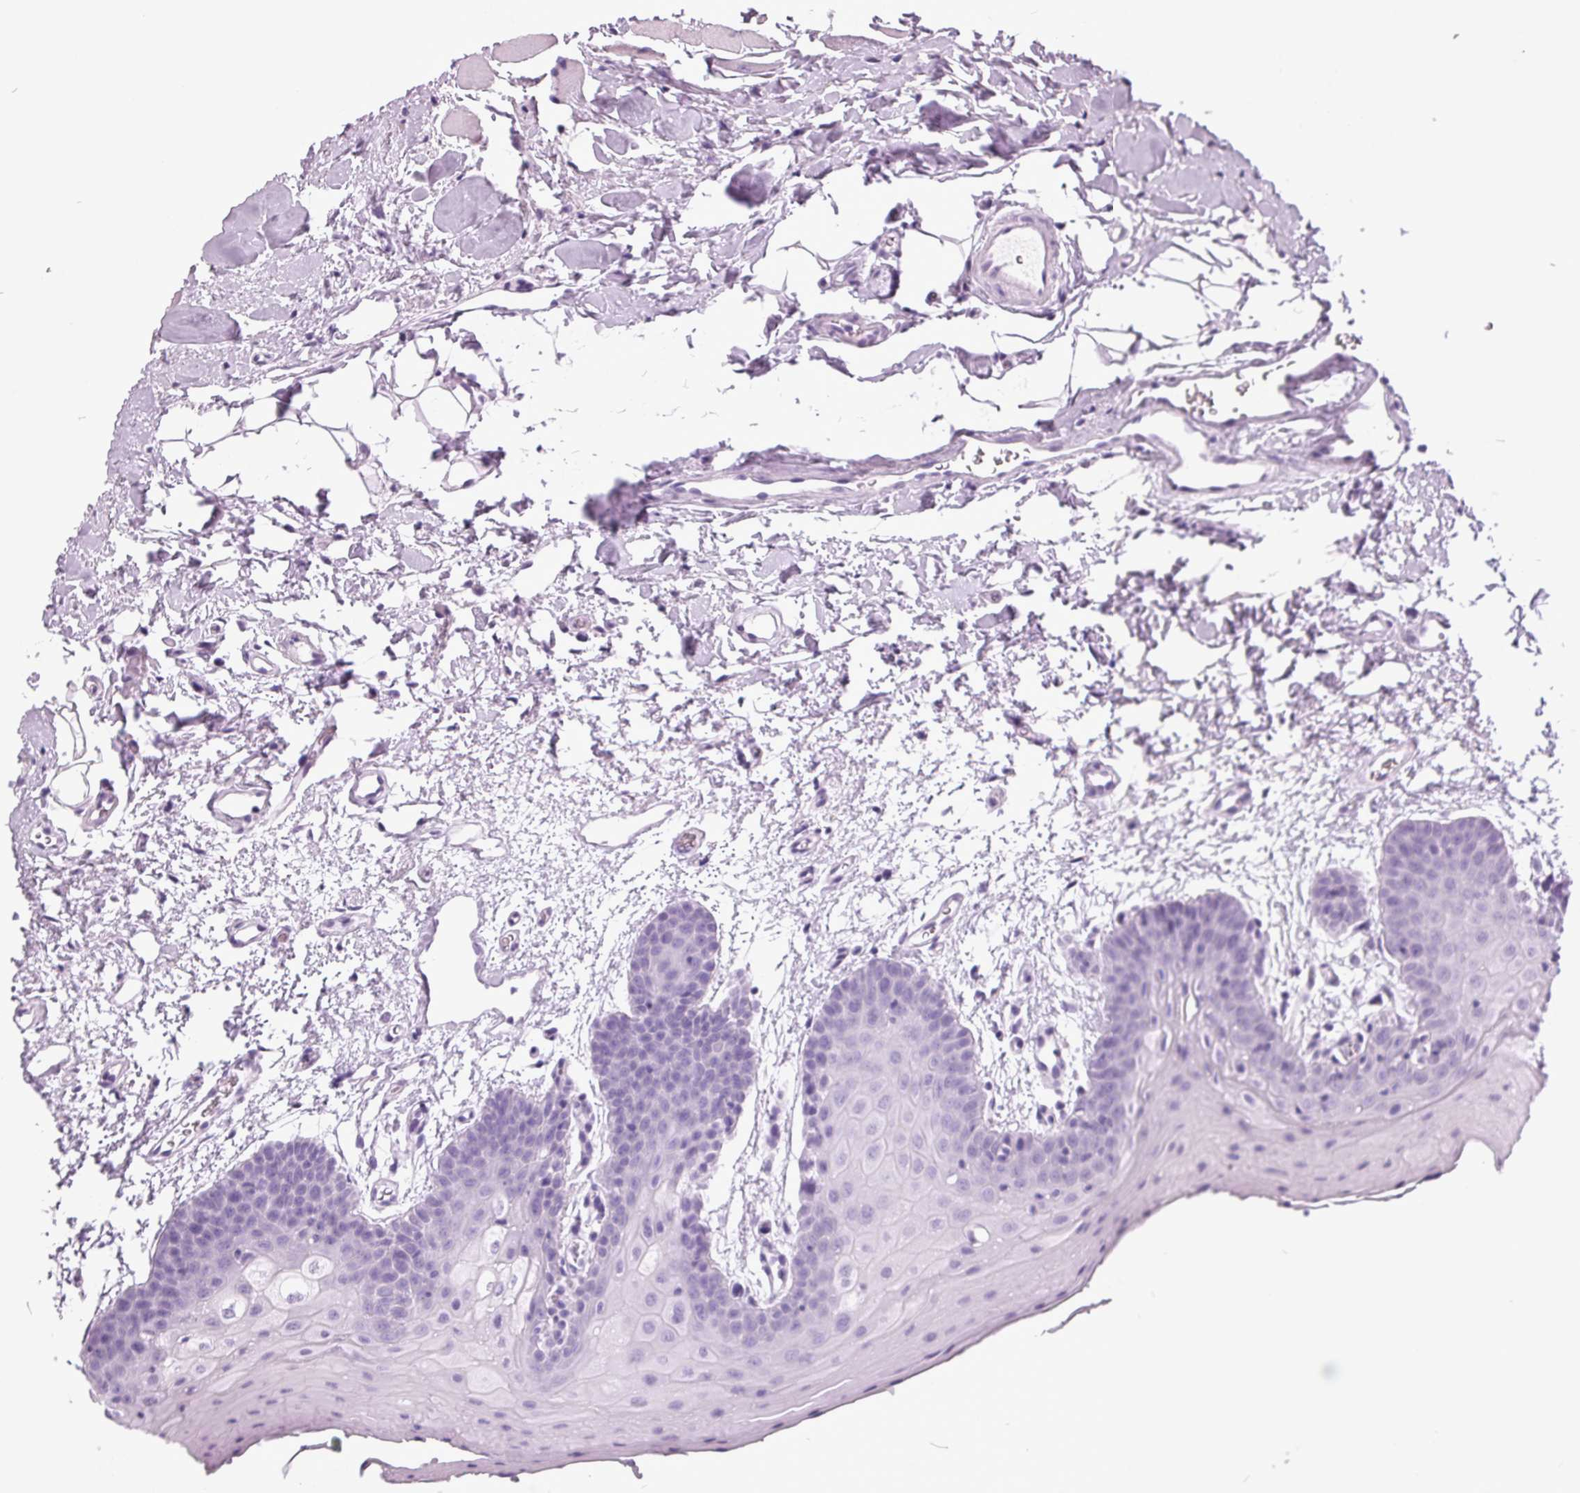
{"staining": {"intensity": "negative", "quantity": "none", "location": "none"}, "tissue": "oral mucosa", "cell_type": "Squamous epithelial cells", "image_type": "normal", "snomed": [{"axis": "morphology", "description": "Normal tissue, NOS"}, {"axis": "morphology", "description": "Squamous cell carcinoma, NOS"}, {"axis": "topography", "description": "Oral tissue"}, {"axis": "topography", "description": "Head-Neck"}], "caption": "An image of oral mucosa stained for a protein shows no brown staining in squamous epithelial cells.", "gene": "ODAD2", "patient": {"sex": "female", "age": 50}}